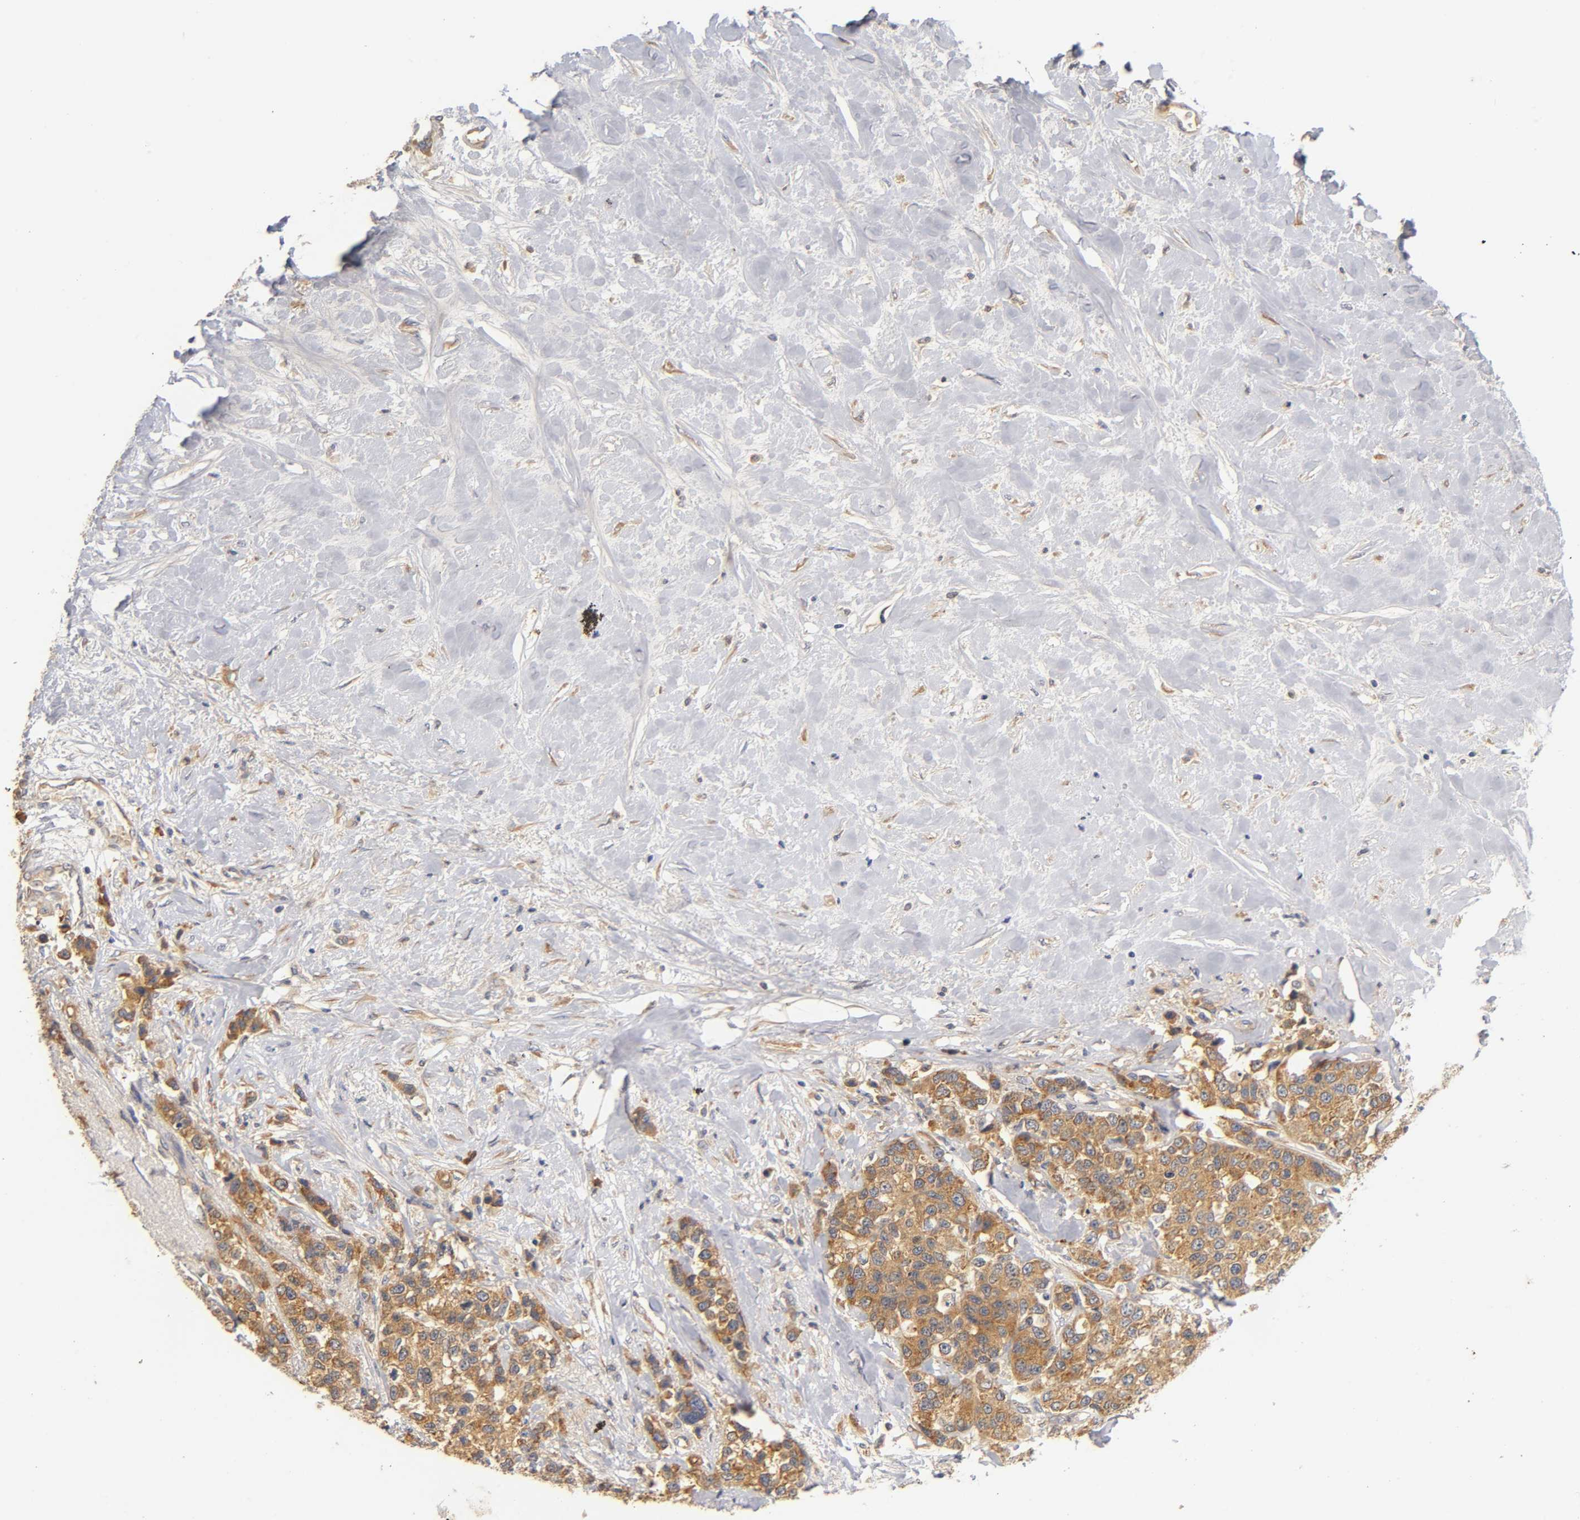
{"staining": {"intensity": "moderate", "quantity": ">75%", "location": "cytoplasmic/membranous"}, "tissue": "breast cancer", "cell_type": "Tumor cells", "image_type": "cancer", "snomed": [{"axis": "morphology", "description": "Duct carcinoma"}, {"axis": "topography", "description": "Breast"}], "caption": "Protein staining of intraductal carcinoma (breast) tissue displays moderate cytoplasmic/membranous expression in about >75% of tumor cells.", "gene": "RPS29", "patient": {"sex": "female", "age": 51}}